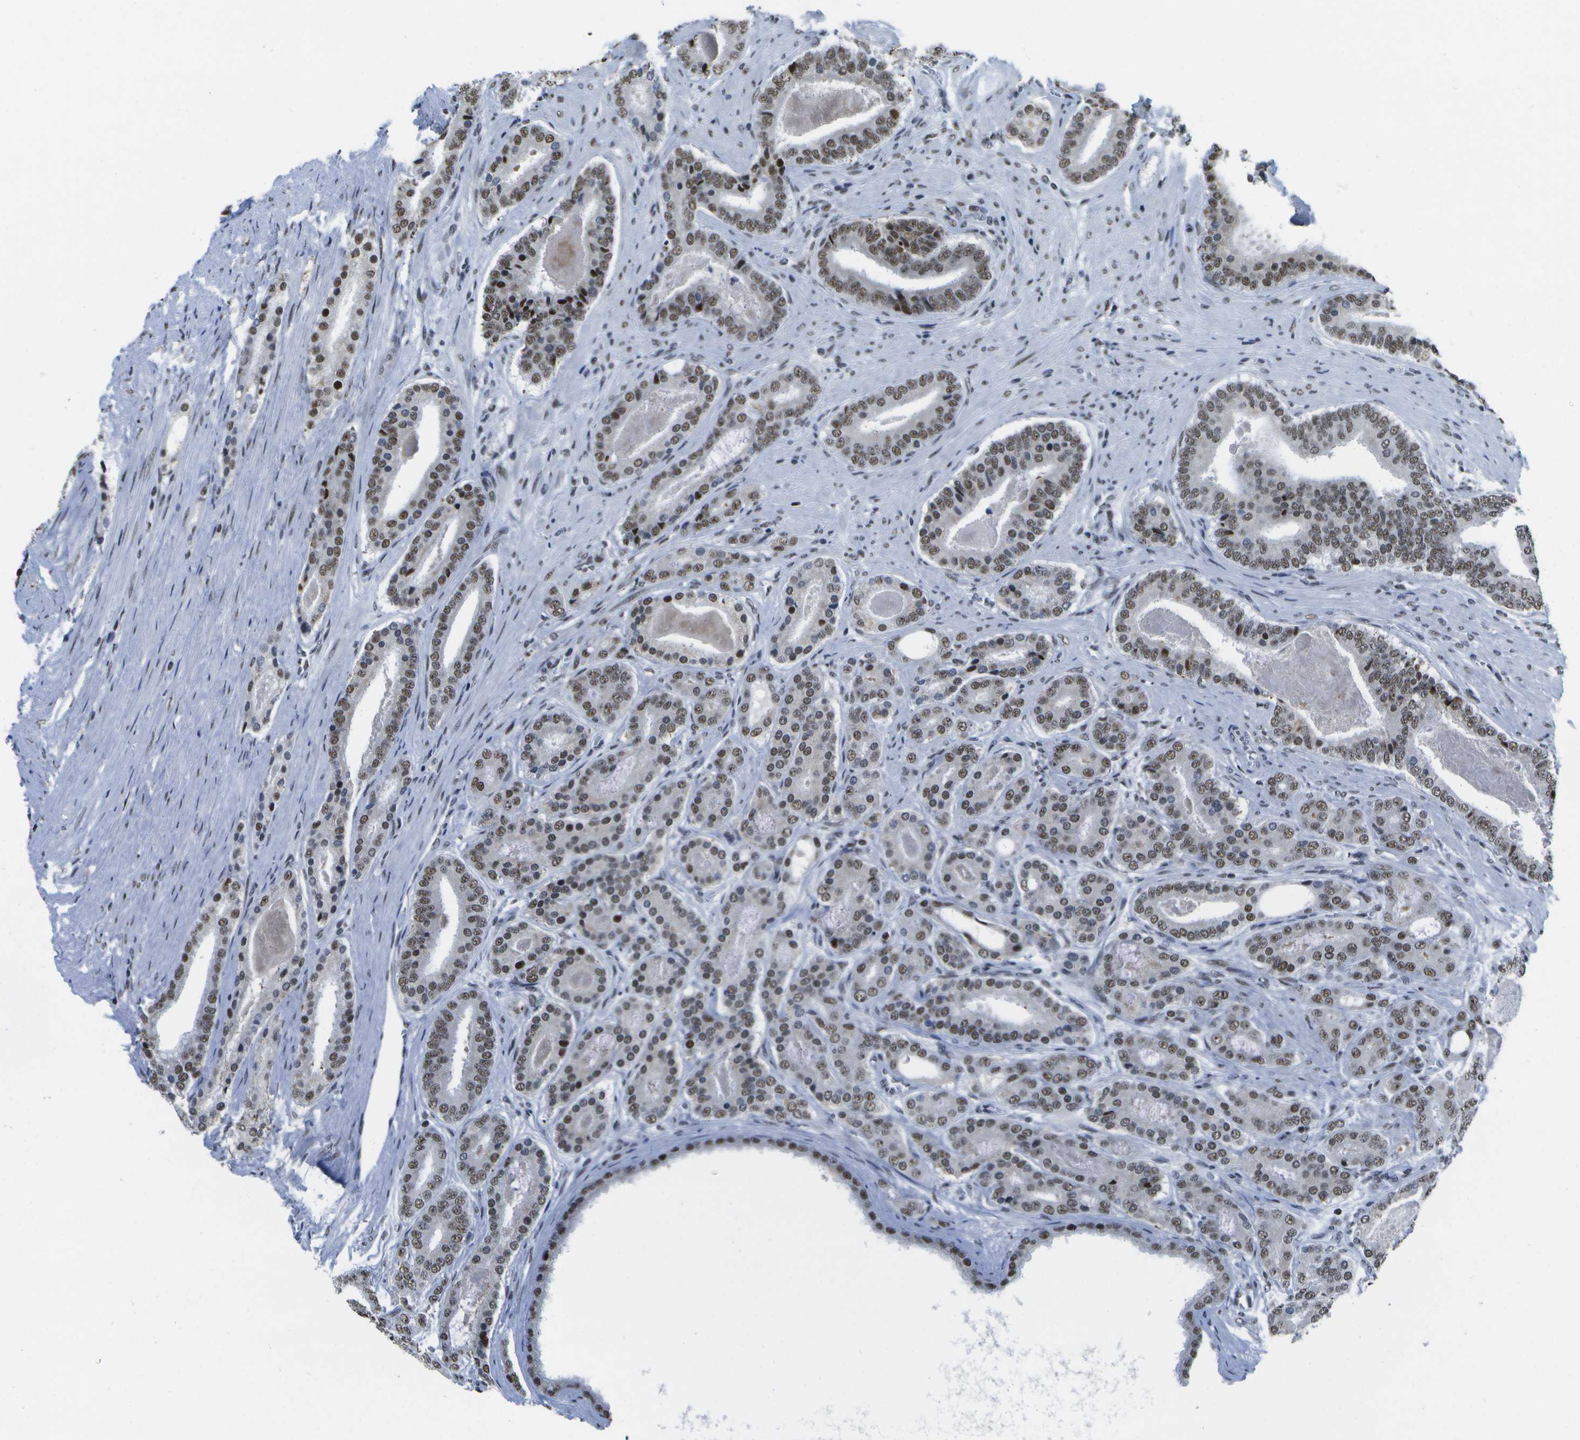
{"staining": {"intensity": "moderate", "quantity": ">75%", "location": "nuclear"}, "tissue": "prostate cancer", "cell_type": "Tumor cells", "image_type": "cancer", "snomed": [{"axis": "morphology", "description": "Adenocarcinoma, High grade"}, {"axis": "topography", "description": "Prostate"}], "caption": "IHC staining of prostate cancer (adenocarcinoma (high-grade)), which demonstrates medium levels of moderate nuclear staining in approximately >75% of tumor cells indicating moderate nuclear protein staining. The staining was performed using DAB (3,3'-diaminobenzidine) (brown) for protein detection and nuclei were counterstained in hematoxylin (blue).", "gene": "NSRP1", "patient": {"sex": "male", "age": 60}}